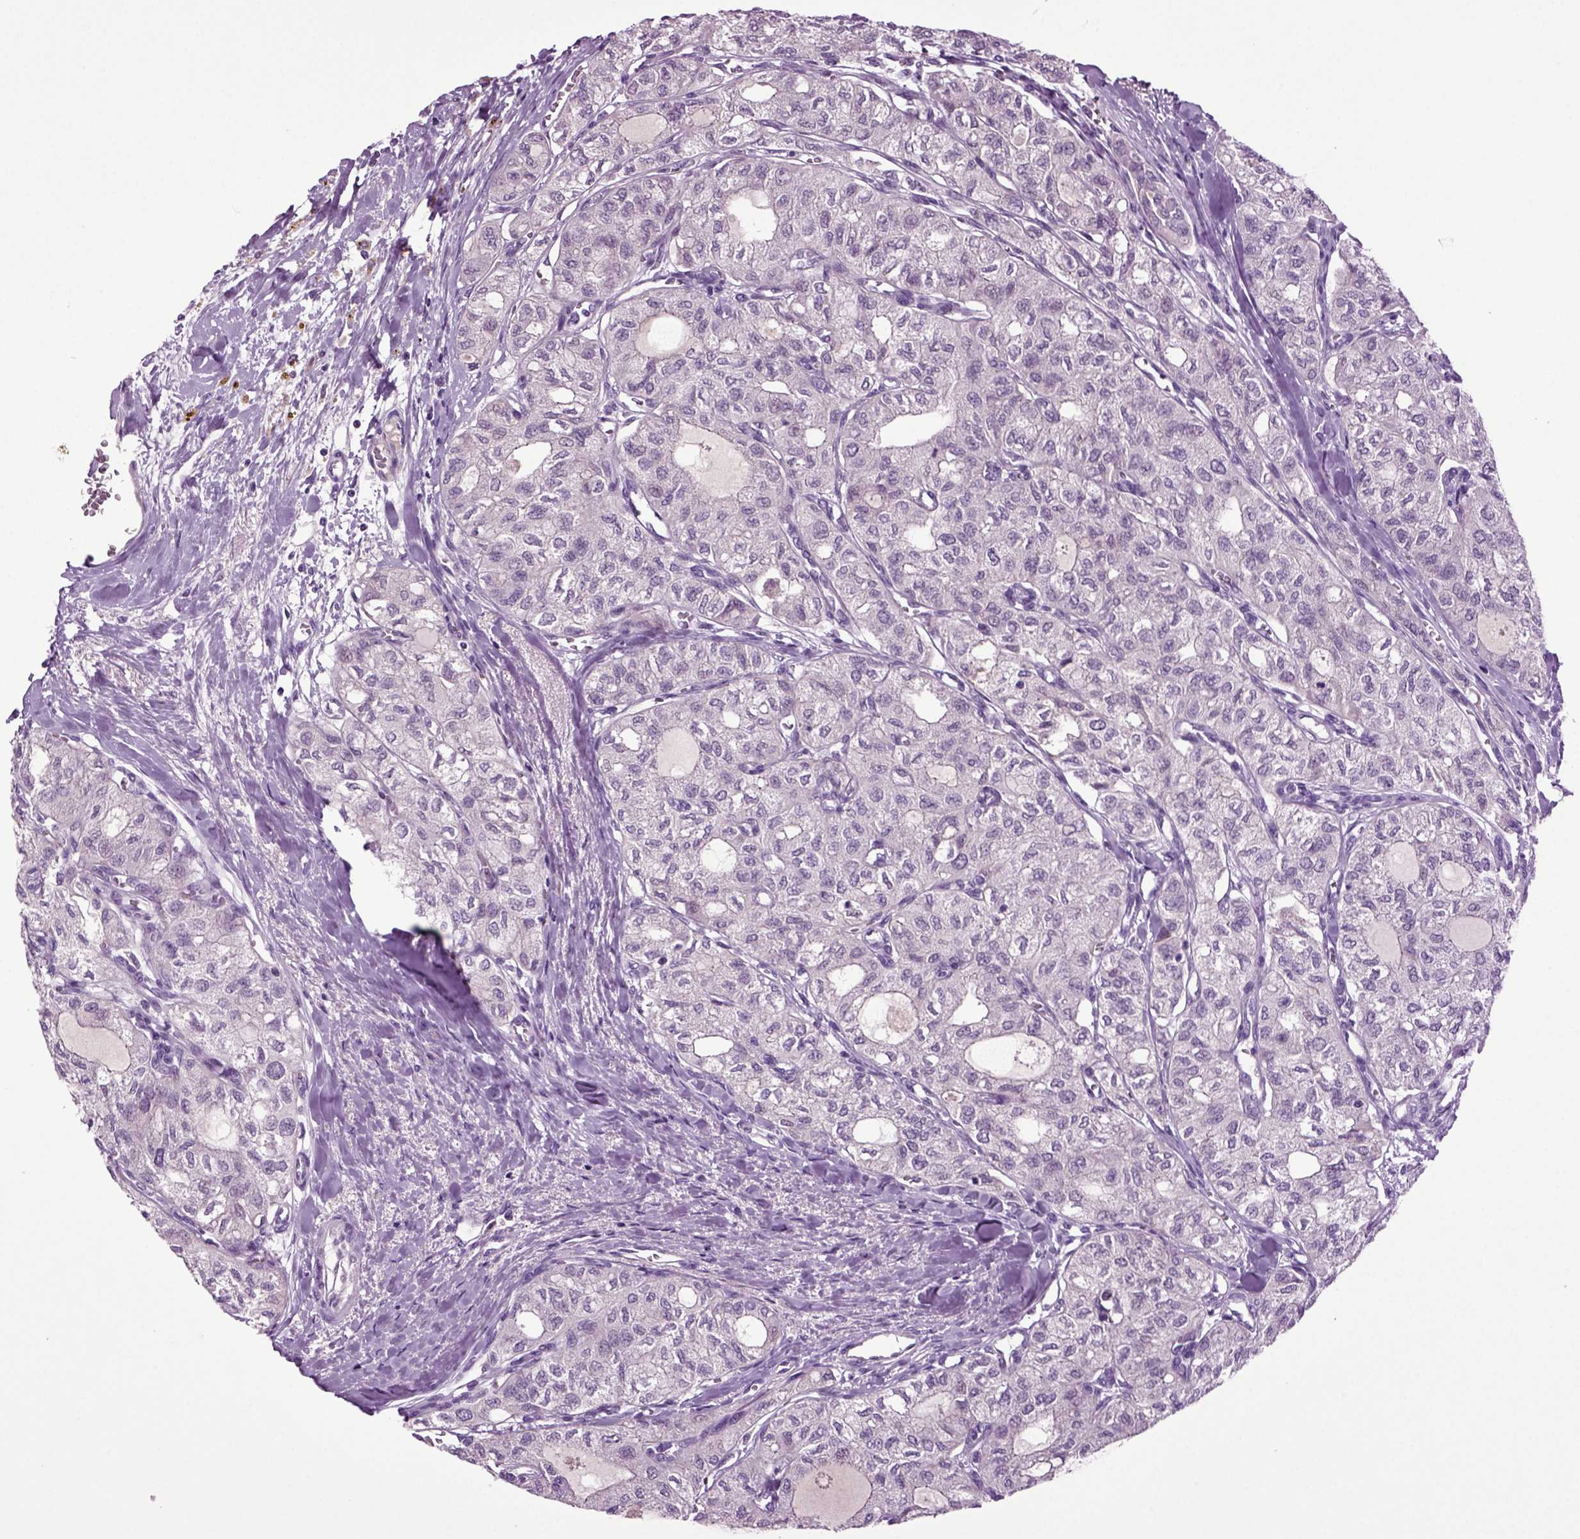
{"staining": {"intensity": "negative", "quantity": "none", "location": "none"}, "tissue": "thyroid cancer", "cell_type": "Tumor cells", "image_type": "cancer", "snomed": [{"axis": "morphology", "description": "Follicular adenoma carcinoma, NOS"}, {"axis": "topography", "description": "Thyroid gland"}], "caption": "Immunohistochemistry micrograph of thyroid cancer (follicular adenoma carcinoma) stained for a protein (brown), which reveals no expression in tumor cells. Nuclei are stained in blue.", "gene": "FGF11", "patient": {"sex": "male", "age": 75}}